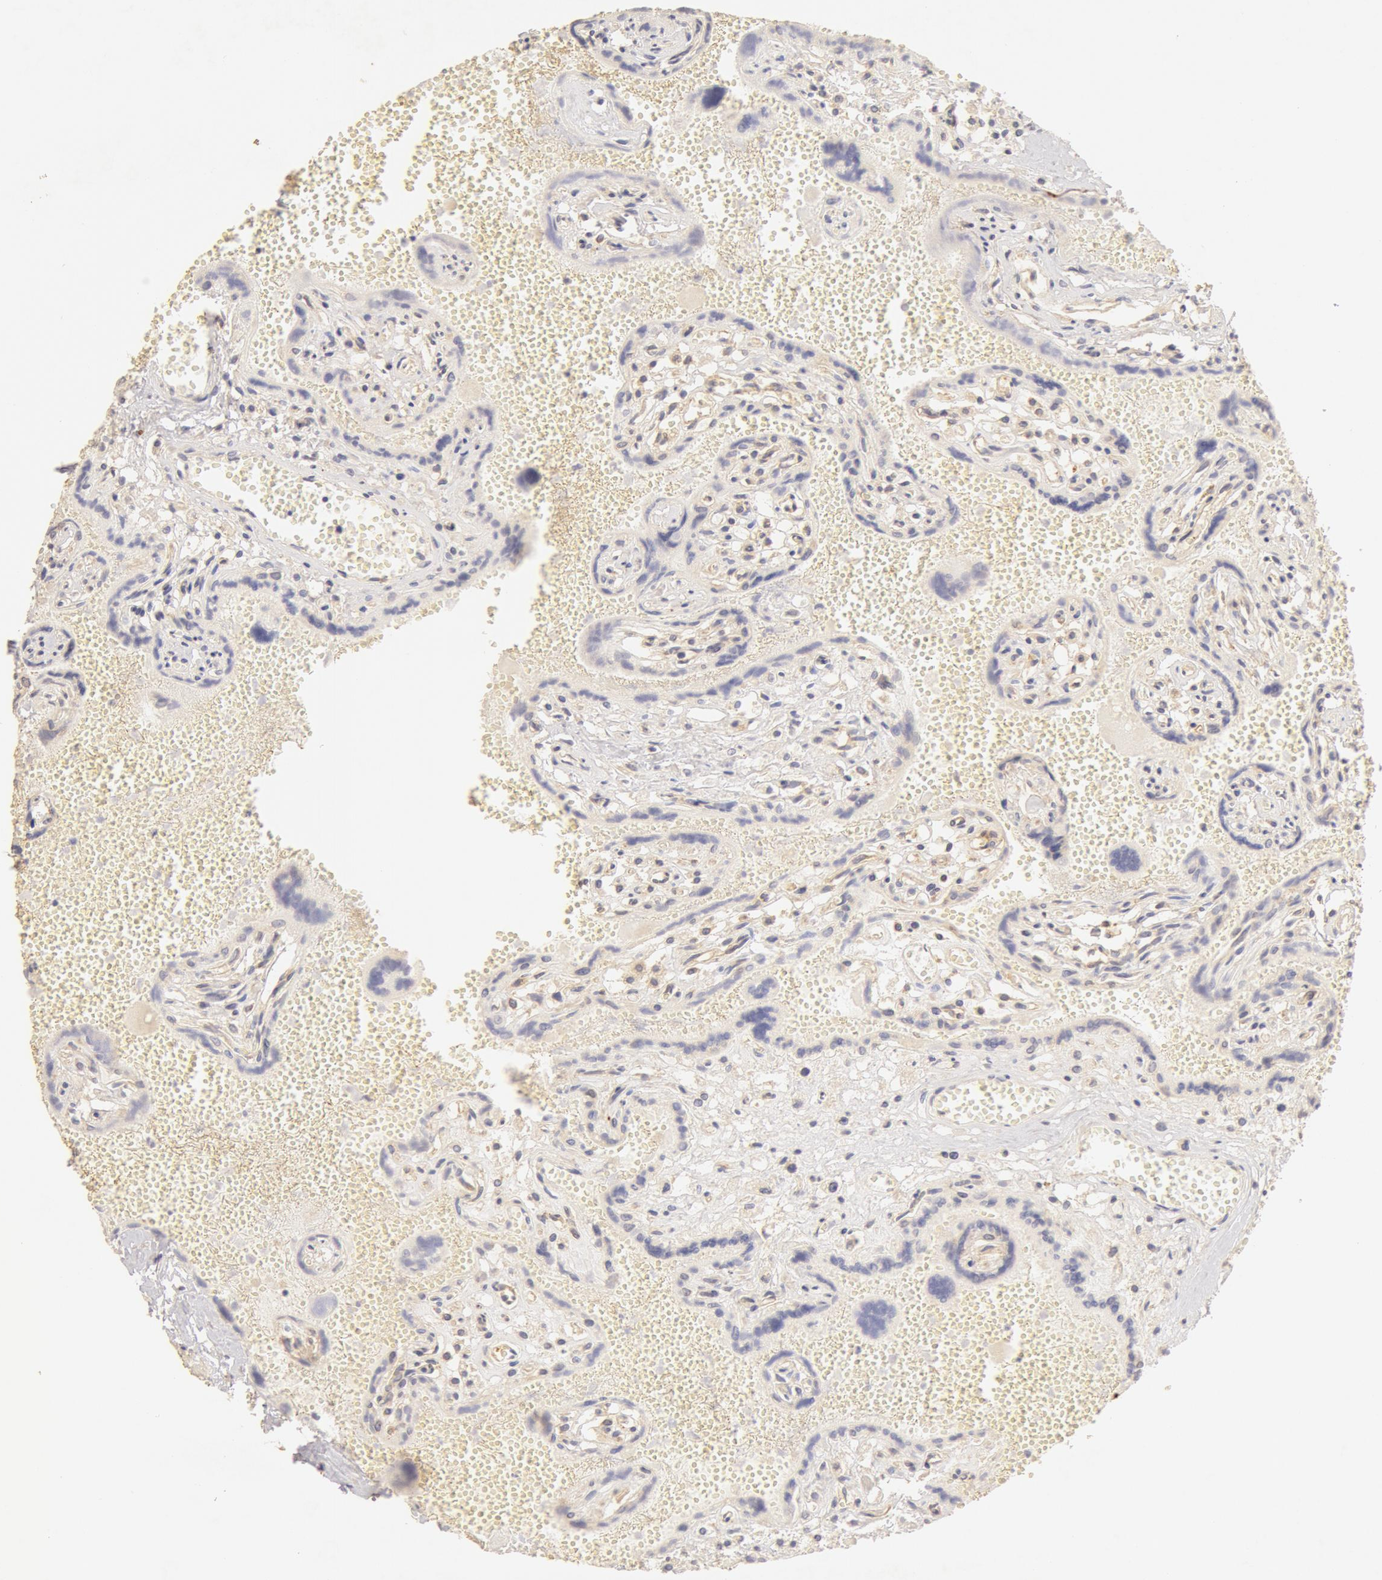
{"staining": {"intensity": "moderate", "quantity": ">75%", "location": "cytoplasmic/membranous,nuclear"}, "tissue": "placenta", "cell_type": "Decidual cells", "image_type": "normal", "snomed": [{"axis": "morphology", "description": "Normal tissue, NOS"}, {"axis": "topography", "description": "Placenta"}], "caption": "There is medium levels of moderate cytoplasmic/membranous,nuclear staining in decidual cells of unremarkable placenta, as demonstrated by immunohistochemical staining (brown color).", "gene": "SNRNP70", "patient": {"sex": "female", "age": 40}}